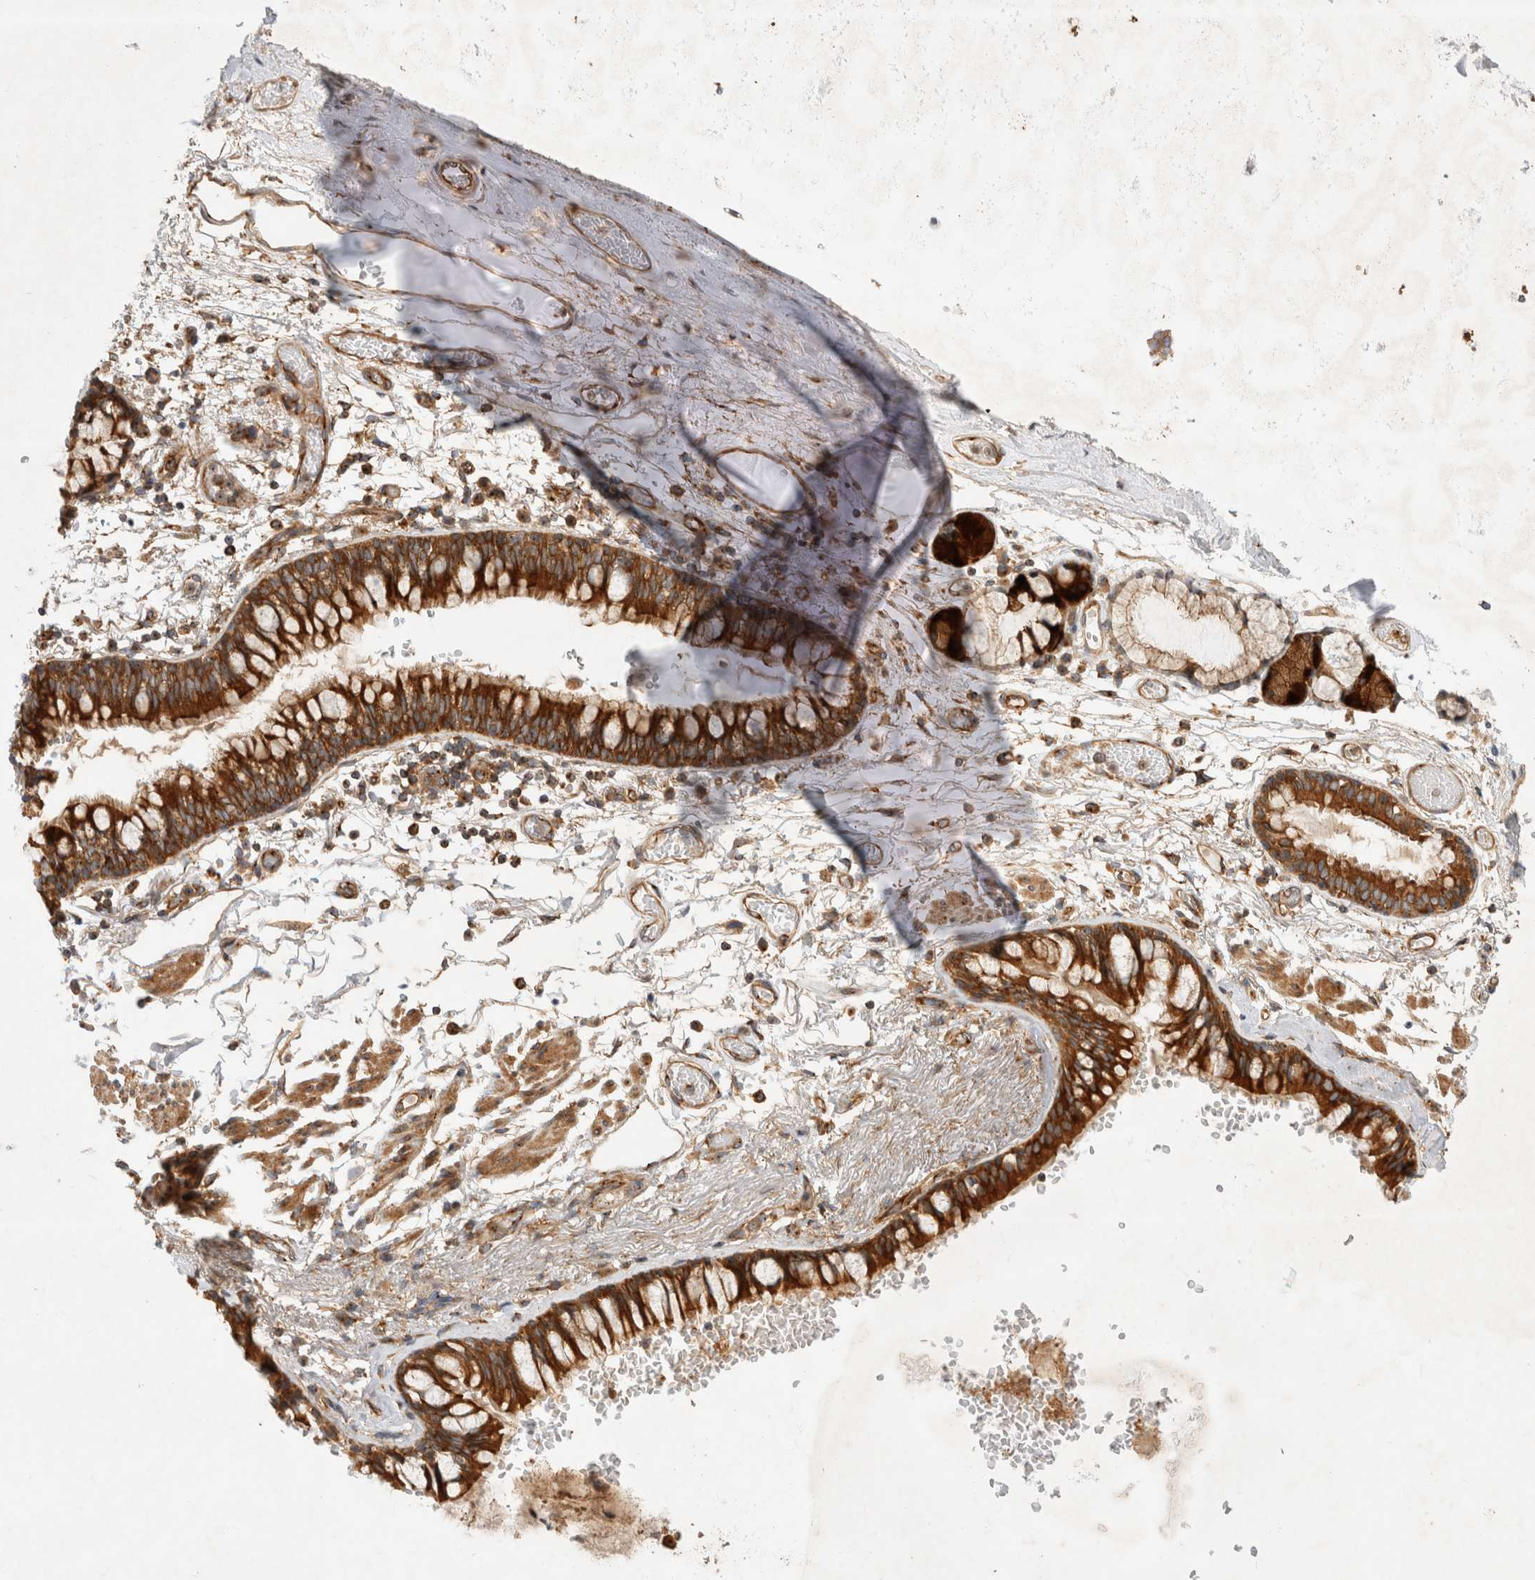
{"staining": {"intensity": "weak", "quantity": ">75%", "location": "cytoplasmic/membranous"}, "tissue": "adipose tissue", "cell_type": "Adipocytes", "image_type": "normal", "snomed": [{"axis": "morphology", "description": "Normal tissue, NOS"}, {"axis": "topography", "description": "Cartilage tissue"}, {"axis": "topography", "description": "Bronchus"}], "caption": "The image displays a brown stain indicating the presence of a protein in the cytoplasmic/membranous of adipocytes in adipose tissue.", "gene": "GPR150", "patient": {"sex": "female", "age": 73}}